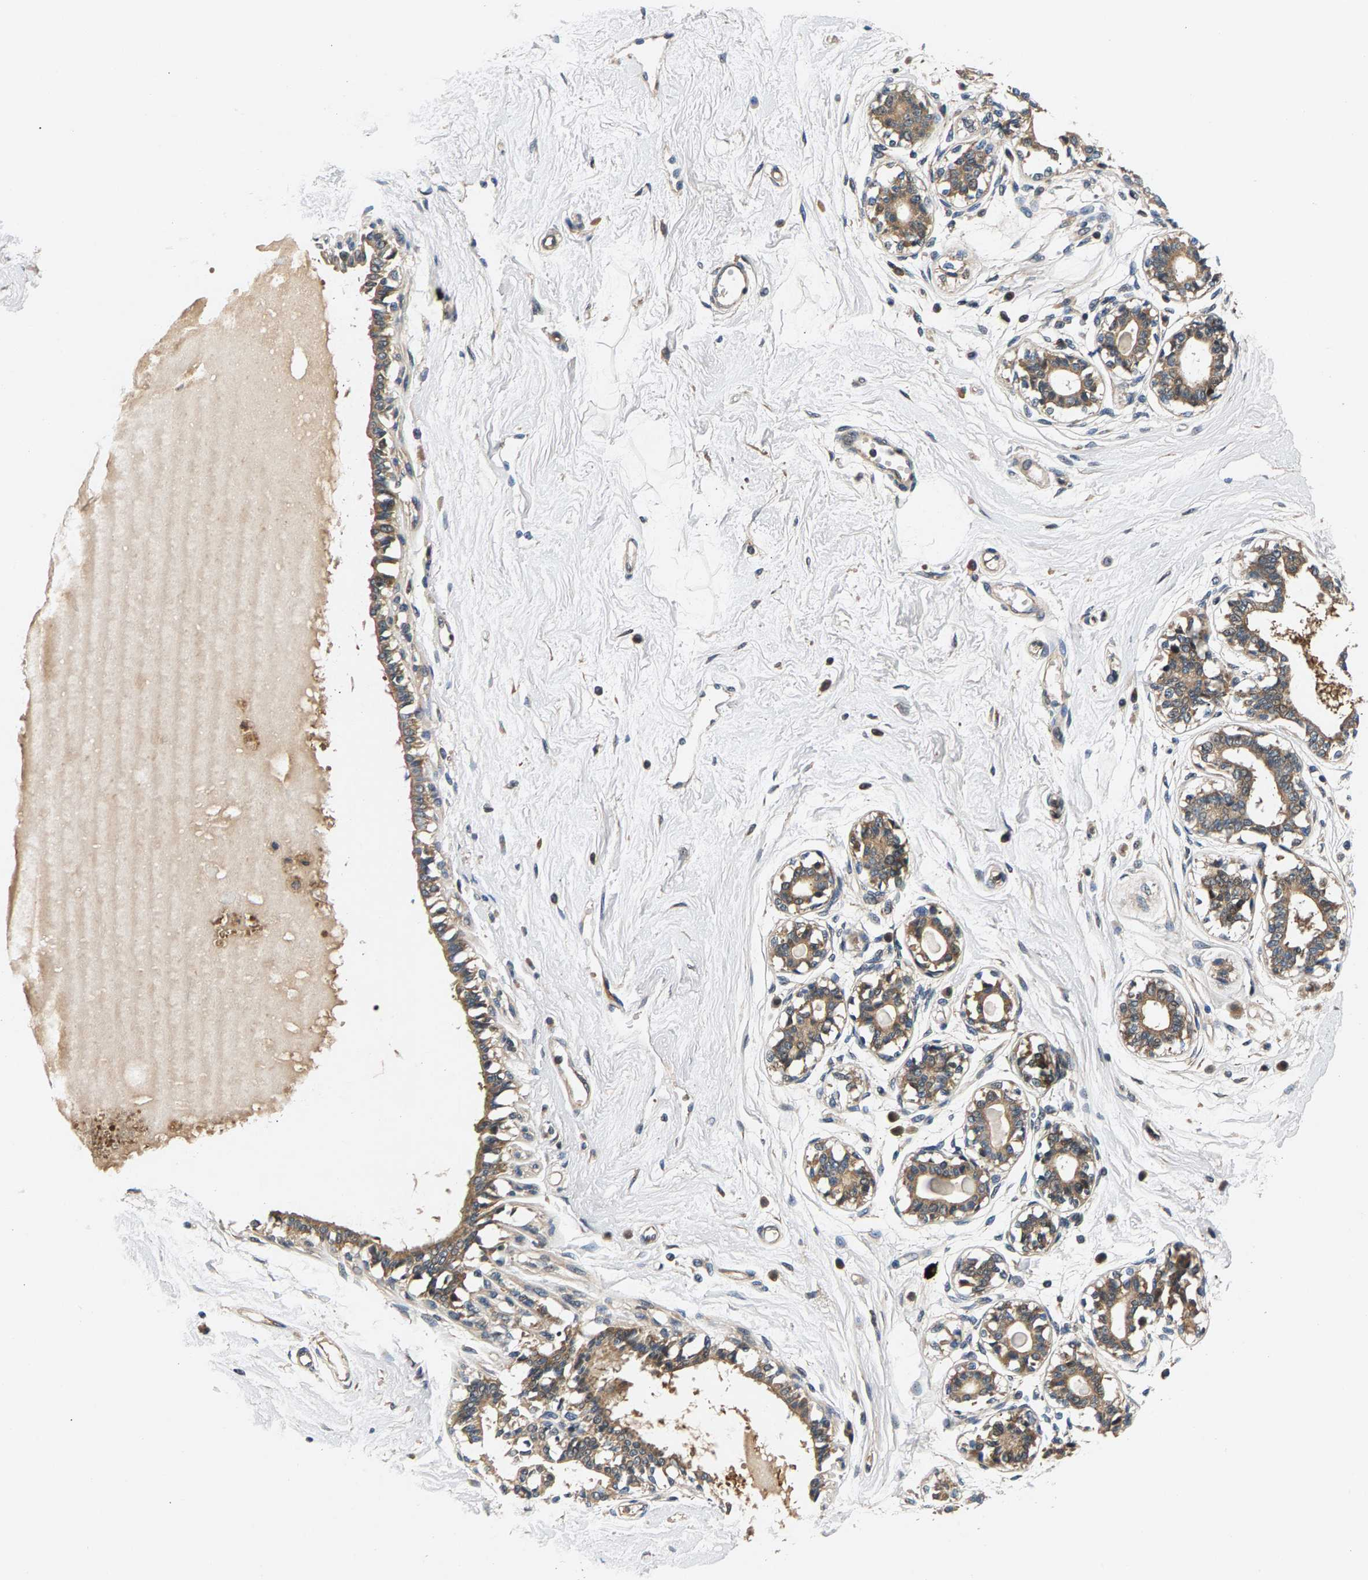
{"staining": {"intensity": "moderate", "quantity": ">75%", "location": "cytoplasmic/membranous"}, "tissue": "breast", "cell_type": "Adipocytes", "image_type": "normal", "snomed": [{"axis": "morphology", "description": "Normal tissue, NOS"}, {"axis": "topography", "description": "Breast"}], "caption": "Immunohistochemistry histopathology image of benign breast: breast stained using IHC reveals medium levels of moderate protein expression localized specifically in the cytoplasmic/membranous of adipocytes, appearing as a cytoplasmic/membranous brown color.", "gene": "FAM78A", "patient": {"sex": "female", "age": 45}}